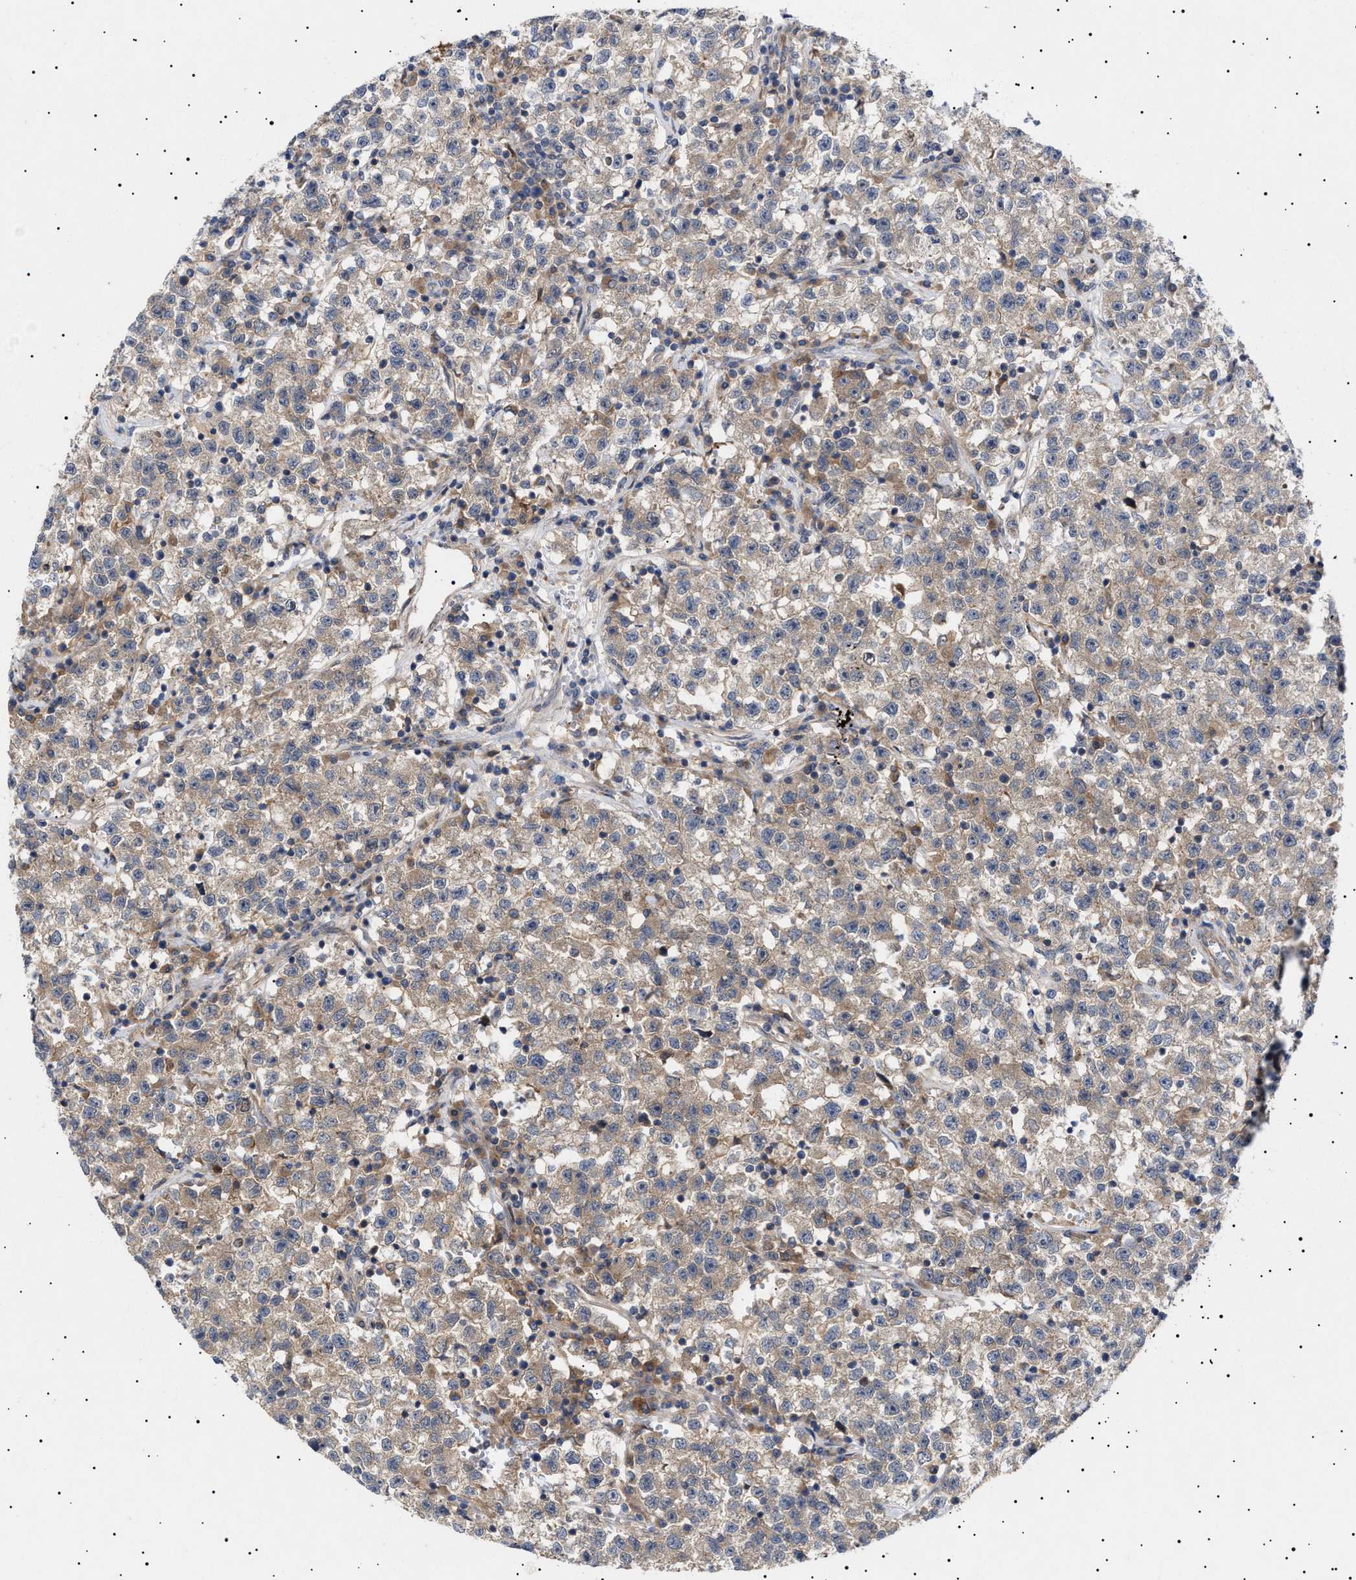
{"staining": {"intensity": "weak", "quantity": ">75%", "location": "cytoplasmic/membranous"}, "tissue": "testis cancer", "cell_type": "Tumor cells", "image_type": "cancer", "snomed": [{"axis": "morphology", "description": "Seminoma, NOS"}, {"axis": "topography", "description": "Testis"}], "caption": "Immunohistochemistry (IHC) staining of testis cancer, which reveals low levels of weak cytoplasmic/membranous positivity in approximately >75% of tumor cells indicating weak cytoplasmic/membranous protein positivity. The staining was performed using DAB (3,3'-diaminobenzidine) (brown) for protein detection and nuclei were counterstained in hematoxylin (blue).", "gene": "NPLOC4", "patient": {"sex": "male", "age": 22}}